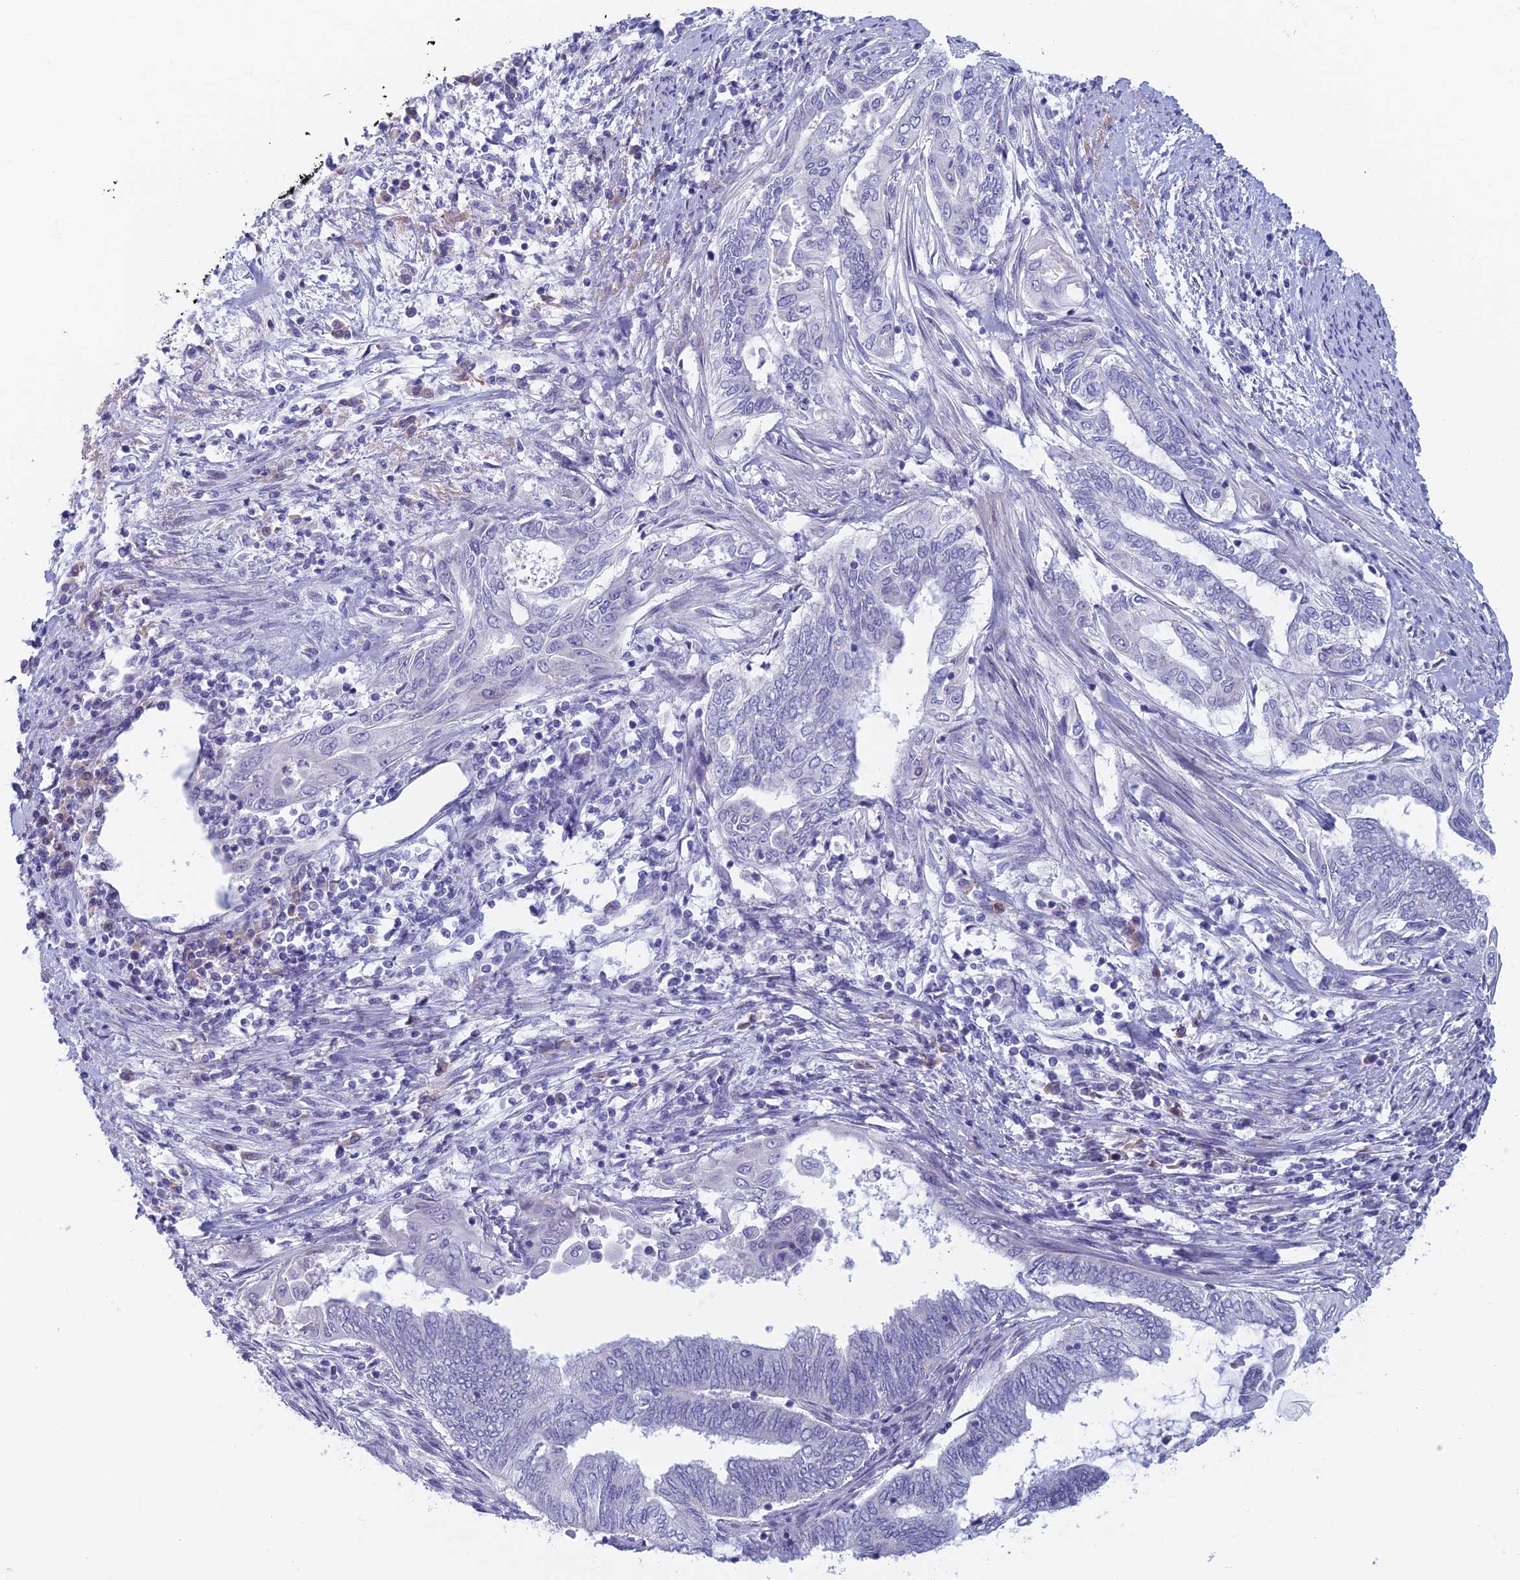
{"staining": {"intensity": "negative", "quantity": "none", "location": "none"}, "tissue": "endometrial cancer", "cell_type": "Tumor cells", "image_type": "cancer", "snomed": [{"axis": "morphology", "description": "Adenocarcinoma, NOS"}, {"axis": "topography", "description": "Uterus"}, {"axis": "topography", "description": "Endometrium"}], "caption": "Tumor cells are negative for brown protein staining in endometrial adenocarcinoma.", "gene": "PPP1R26", "patient": {"sex": "female", "age": 70}}